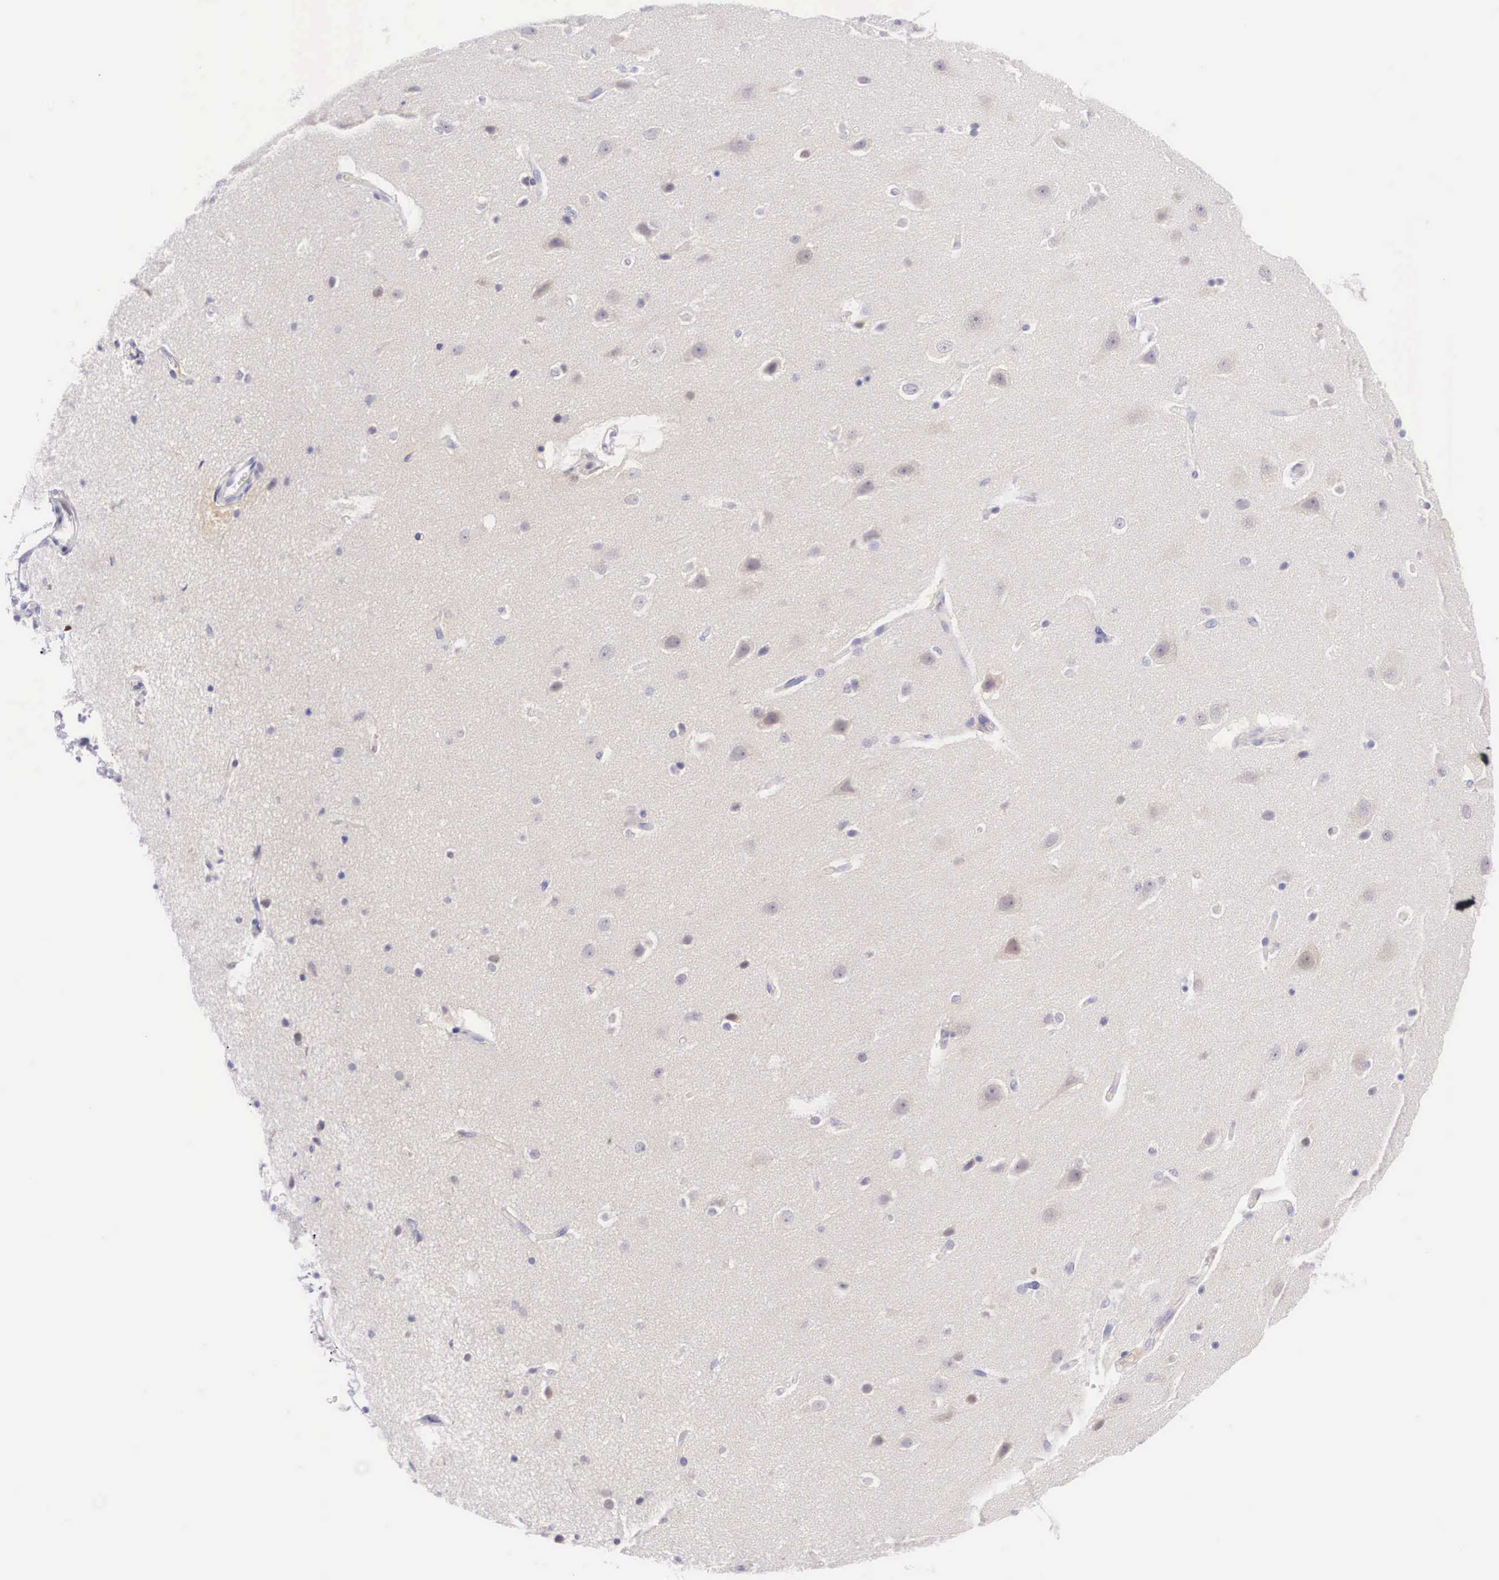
{"staining": {"intensity": "negative", "quantity": "none", "location": "none"}, "tissue": "caudate", "cell_type": "Glial cells", "image_type": "normal", "snomed": [{"axis": "morphology", "description": "Normal tissue, NOS"}, {"axis": "topography", "description": "Lateral ventricle wall"}], "caption": "The immunohistochemistry histopathology image has no significant positivity in glial cells of caudate.", "gene": "BCL6", "patient": {"sex": "female", "age": 54}}